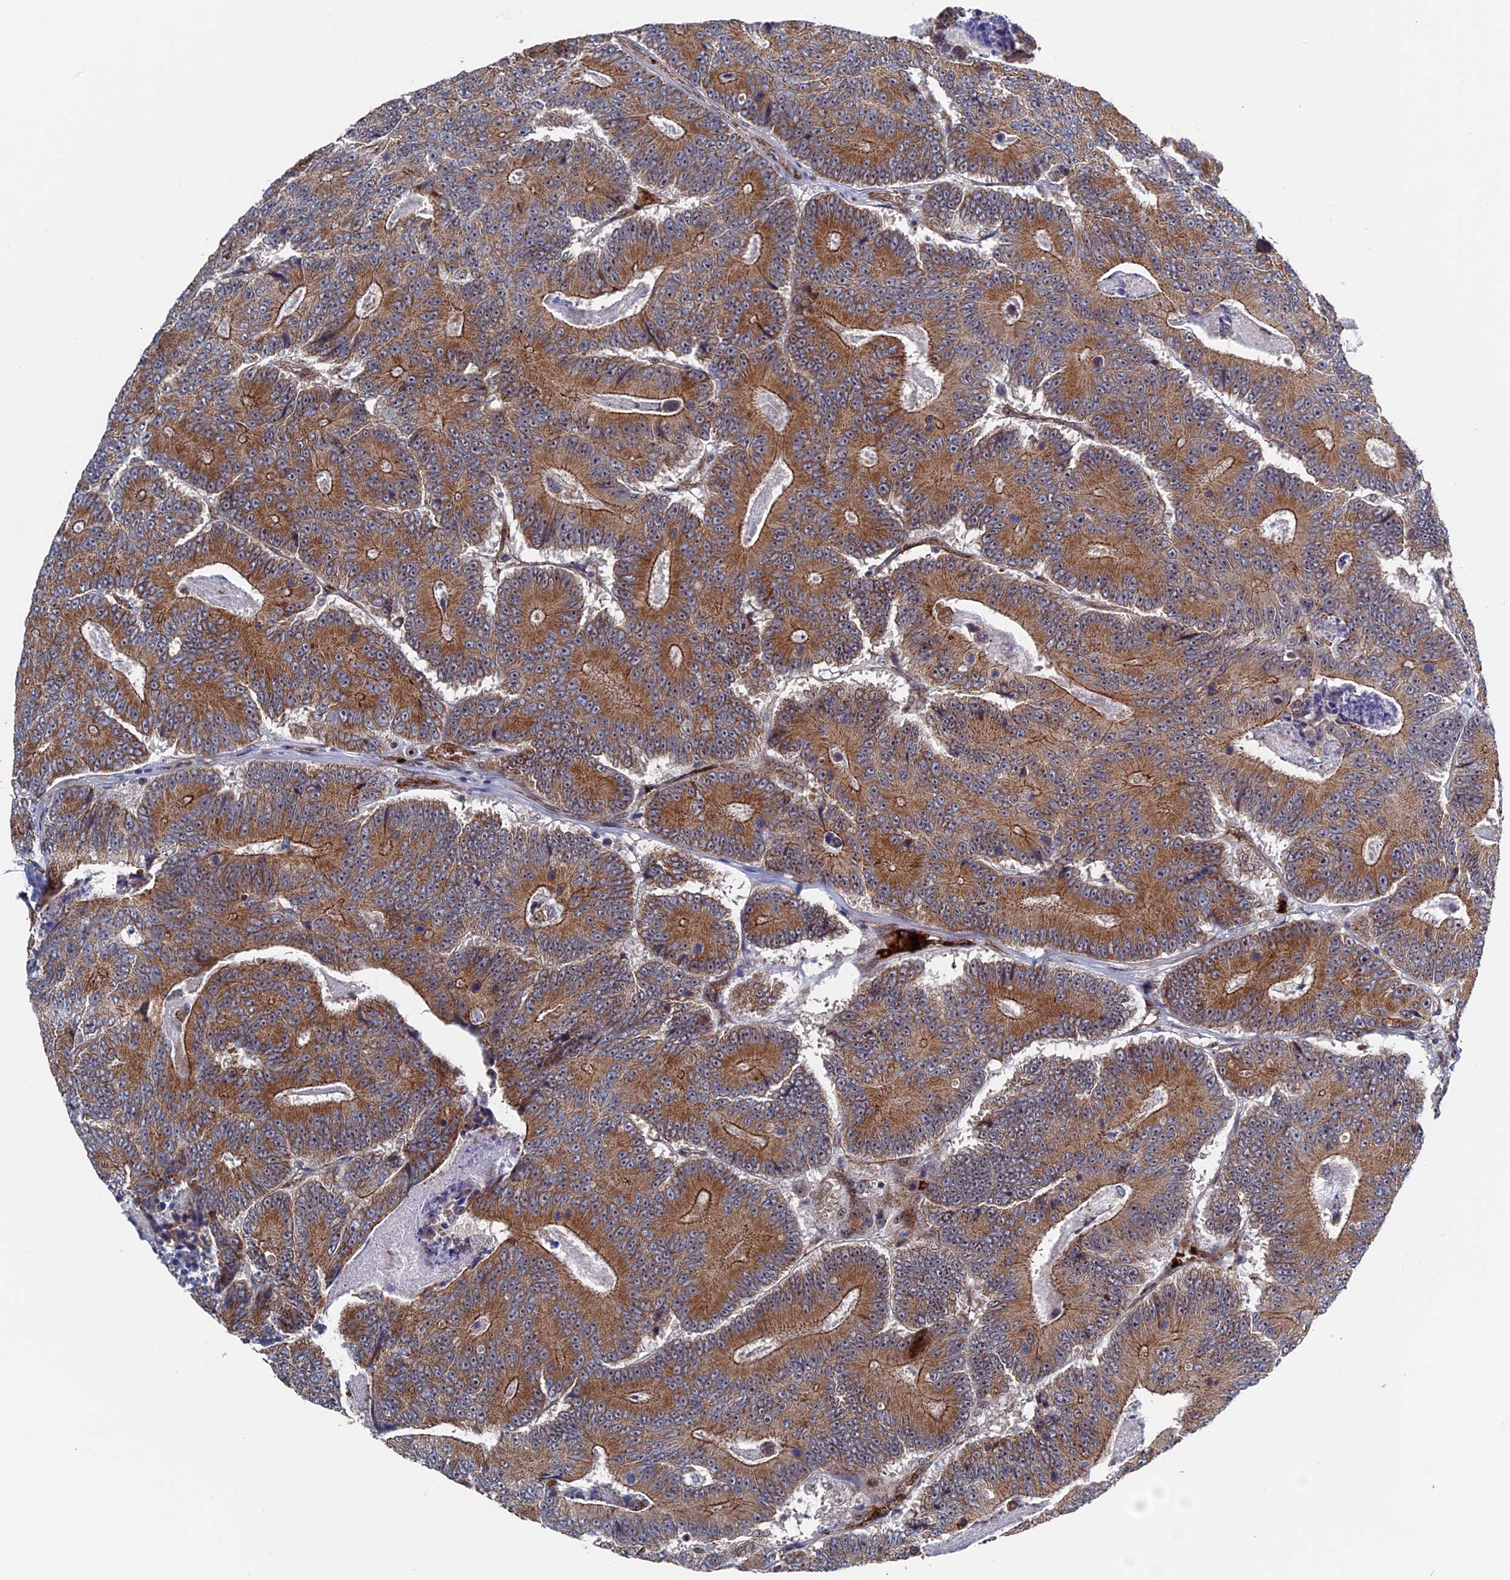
{"staining": {"intensity": "moderate", "quantity": ">75%", "location": "cytoplasmic/membranous"}, "tissue": "colorectal cancer", "cell_type": "Tumor cells", "image_type": "cancer", "snomed": [{"axis": "morphology", "description": "Adenocarcinoma, NOS"}, {"axis": "topography", "description": "Colon"}], "caption": "Colorectal cancer stained for a protein (brown) demonstrates moderate cytoplasmic/membranous positive positivity in about >75% of tumor cells.", "gene": "EXOSC9", "patient": {"sex": "male", "age": 83}}